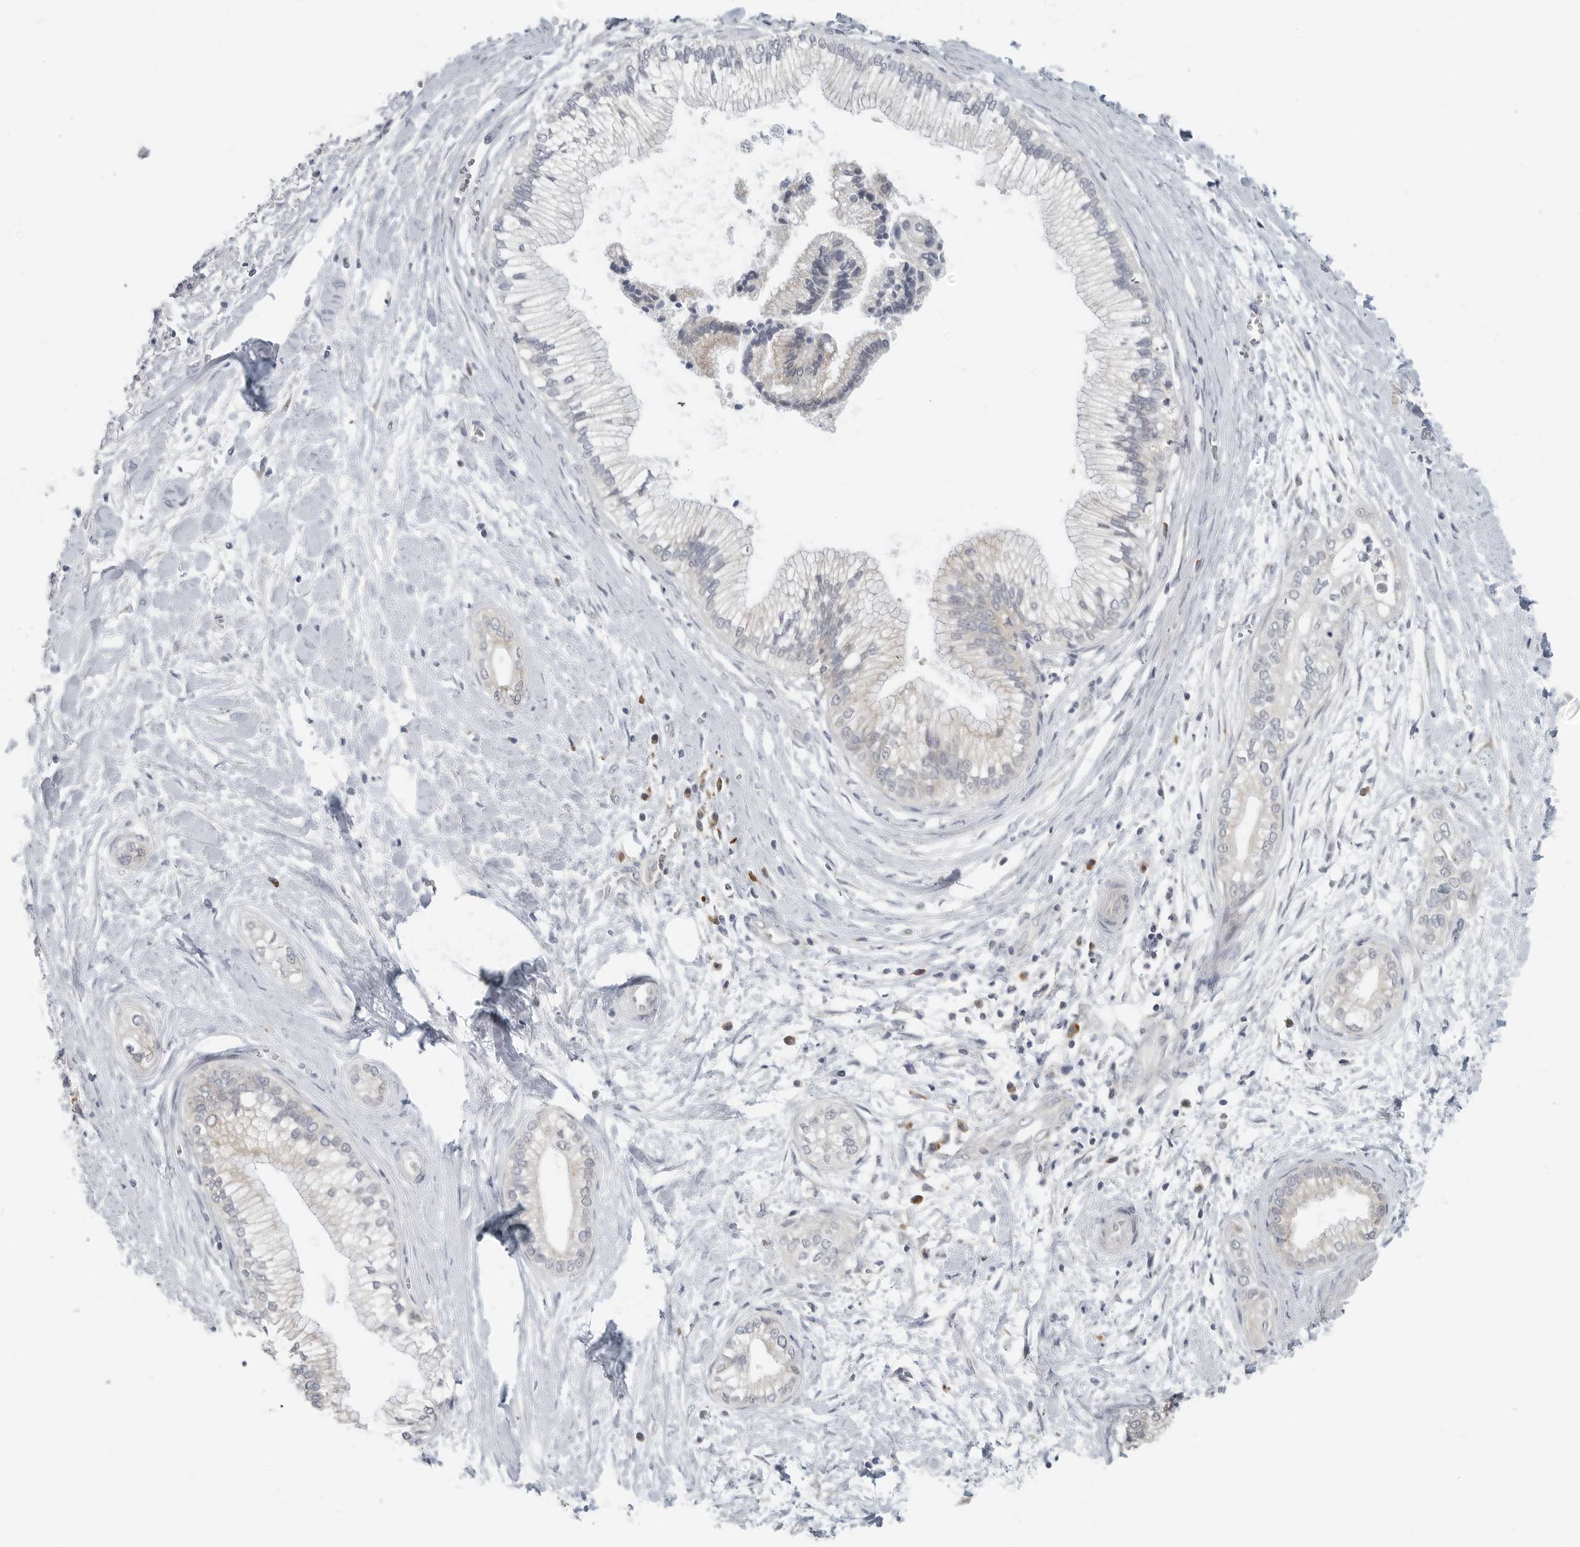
{"staining": {"intensity": "negative", "quantity": "none", "location": "none"}, "tissue": "pancreatic cancer", "cell_type": "Tumor cells", "image_type": "cancer", "snomed": [{"axis": "morphology", "description": "Adenocarcinoma, NOS"}, {"axis": "topography", "description": "Pancreas"}], "caption": "The IHC micrograph has no significant positivity in tumor cells of pancreatic adenocarcinoma tissue. Brightfield microscopy of IHC stained with DAB (brown) and hematoxylin (blue), captured at high magnification.", "gene": "IL12RB2", "patient": {"sex": "male", "age": 68}}